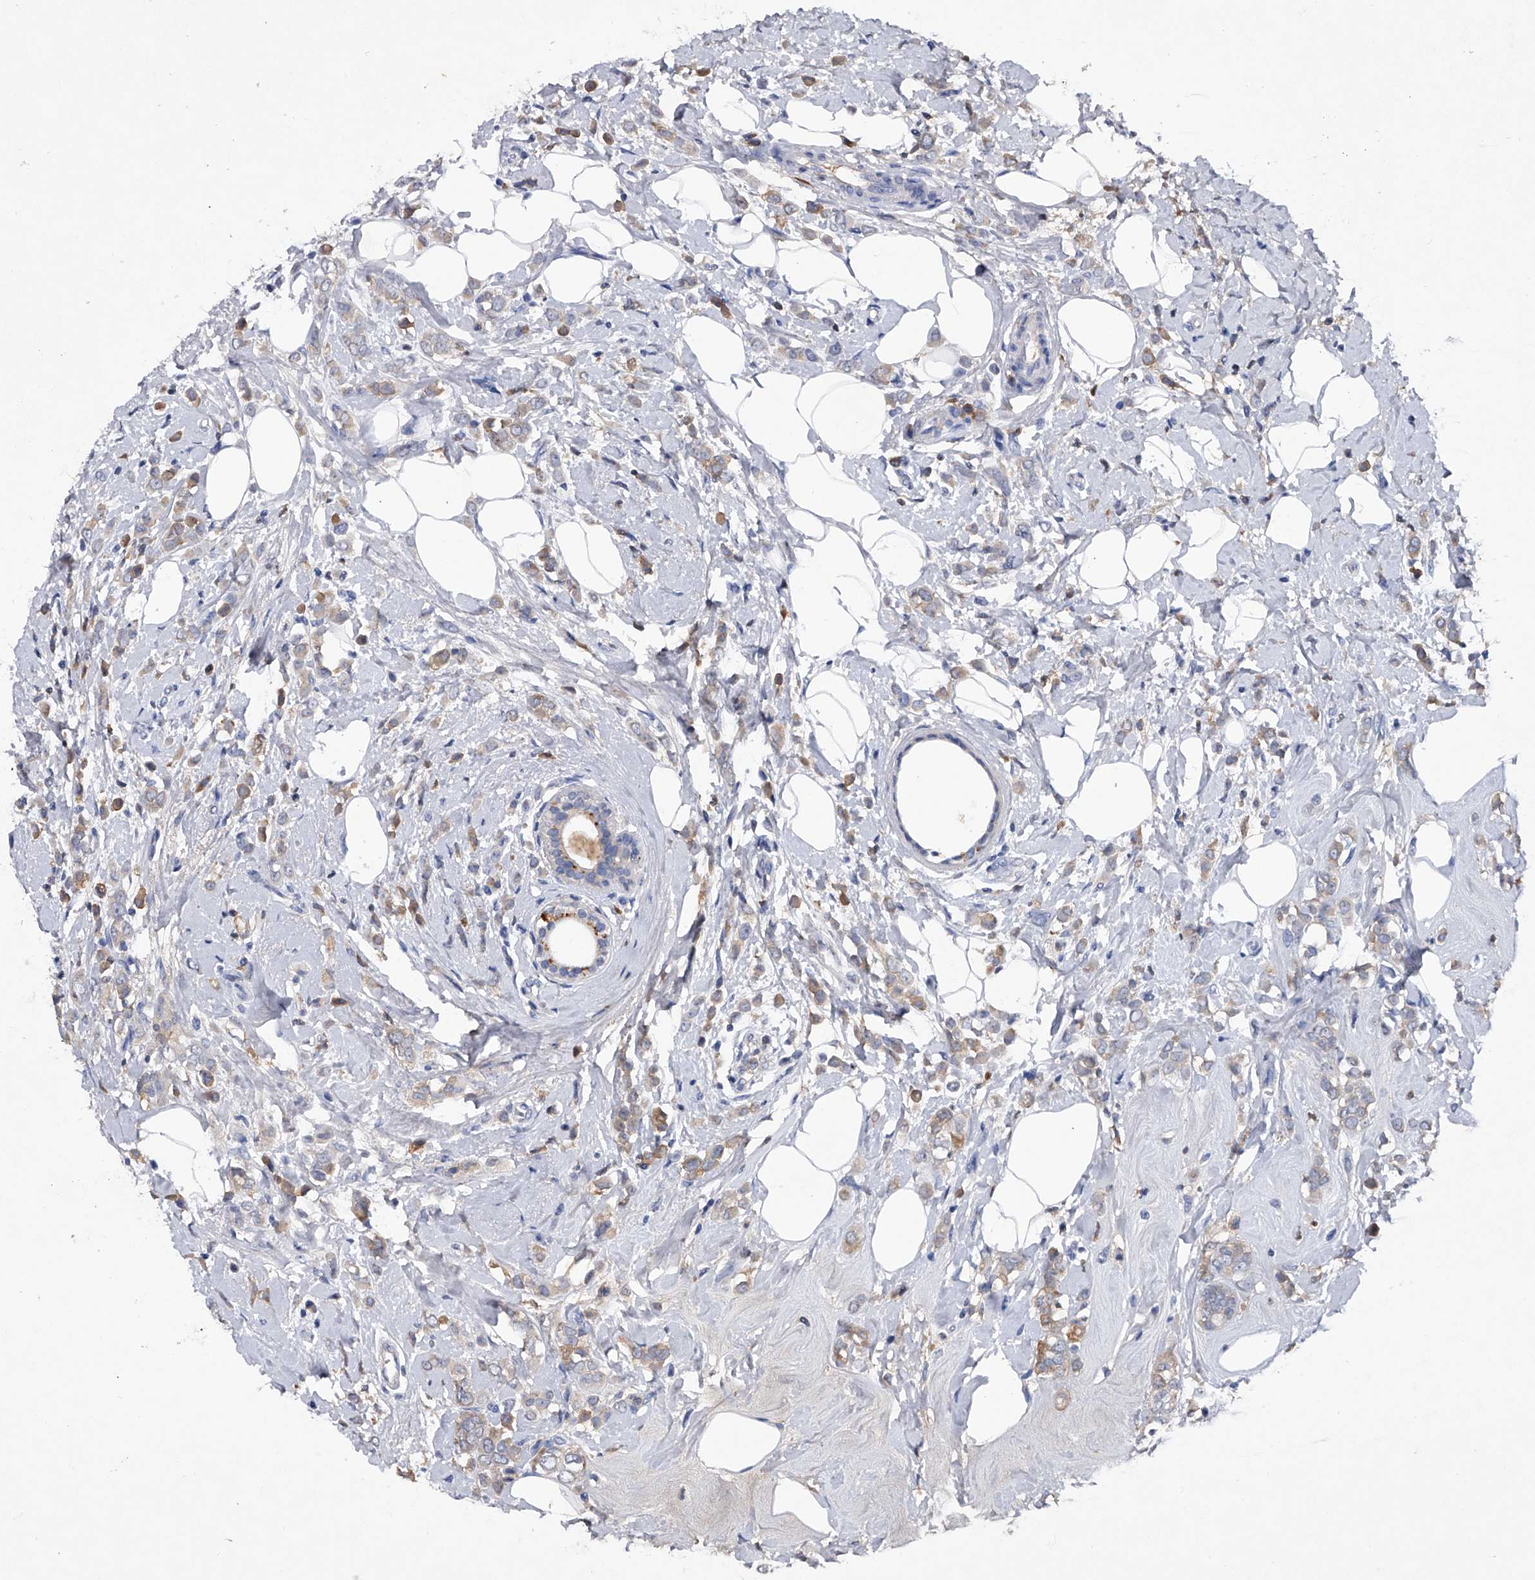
{"staining": {"intensity": "weak", "quantity": "25%-75%", "location": "cytoplasmic/membranous"}, "tissue": "breast cancer", "cell_type": "Tumor cells", "image_type": "cancer", "snomed": [{"axis": "morphology", "description": "Lobular carcinoma"}, {"axis": "topography", "description": "Breast"}], "caption": "The histopathology image reveals staining of lobular carcinoma (breast), revealing weak cytoplasmic/membranous protein staining (brown color) within tumor cells.", "gene": "ASNS", "patient": {"sex": "female", "age": 47}}